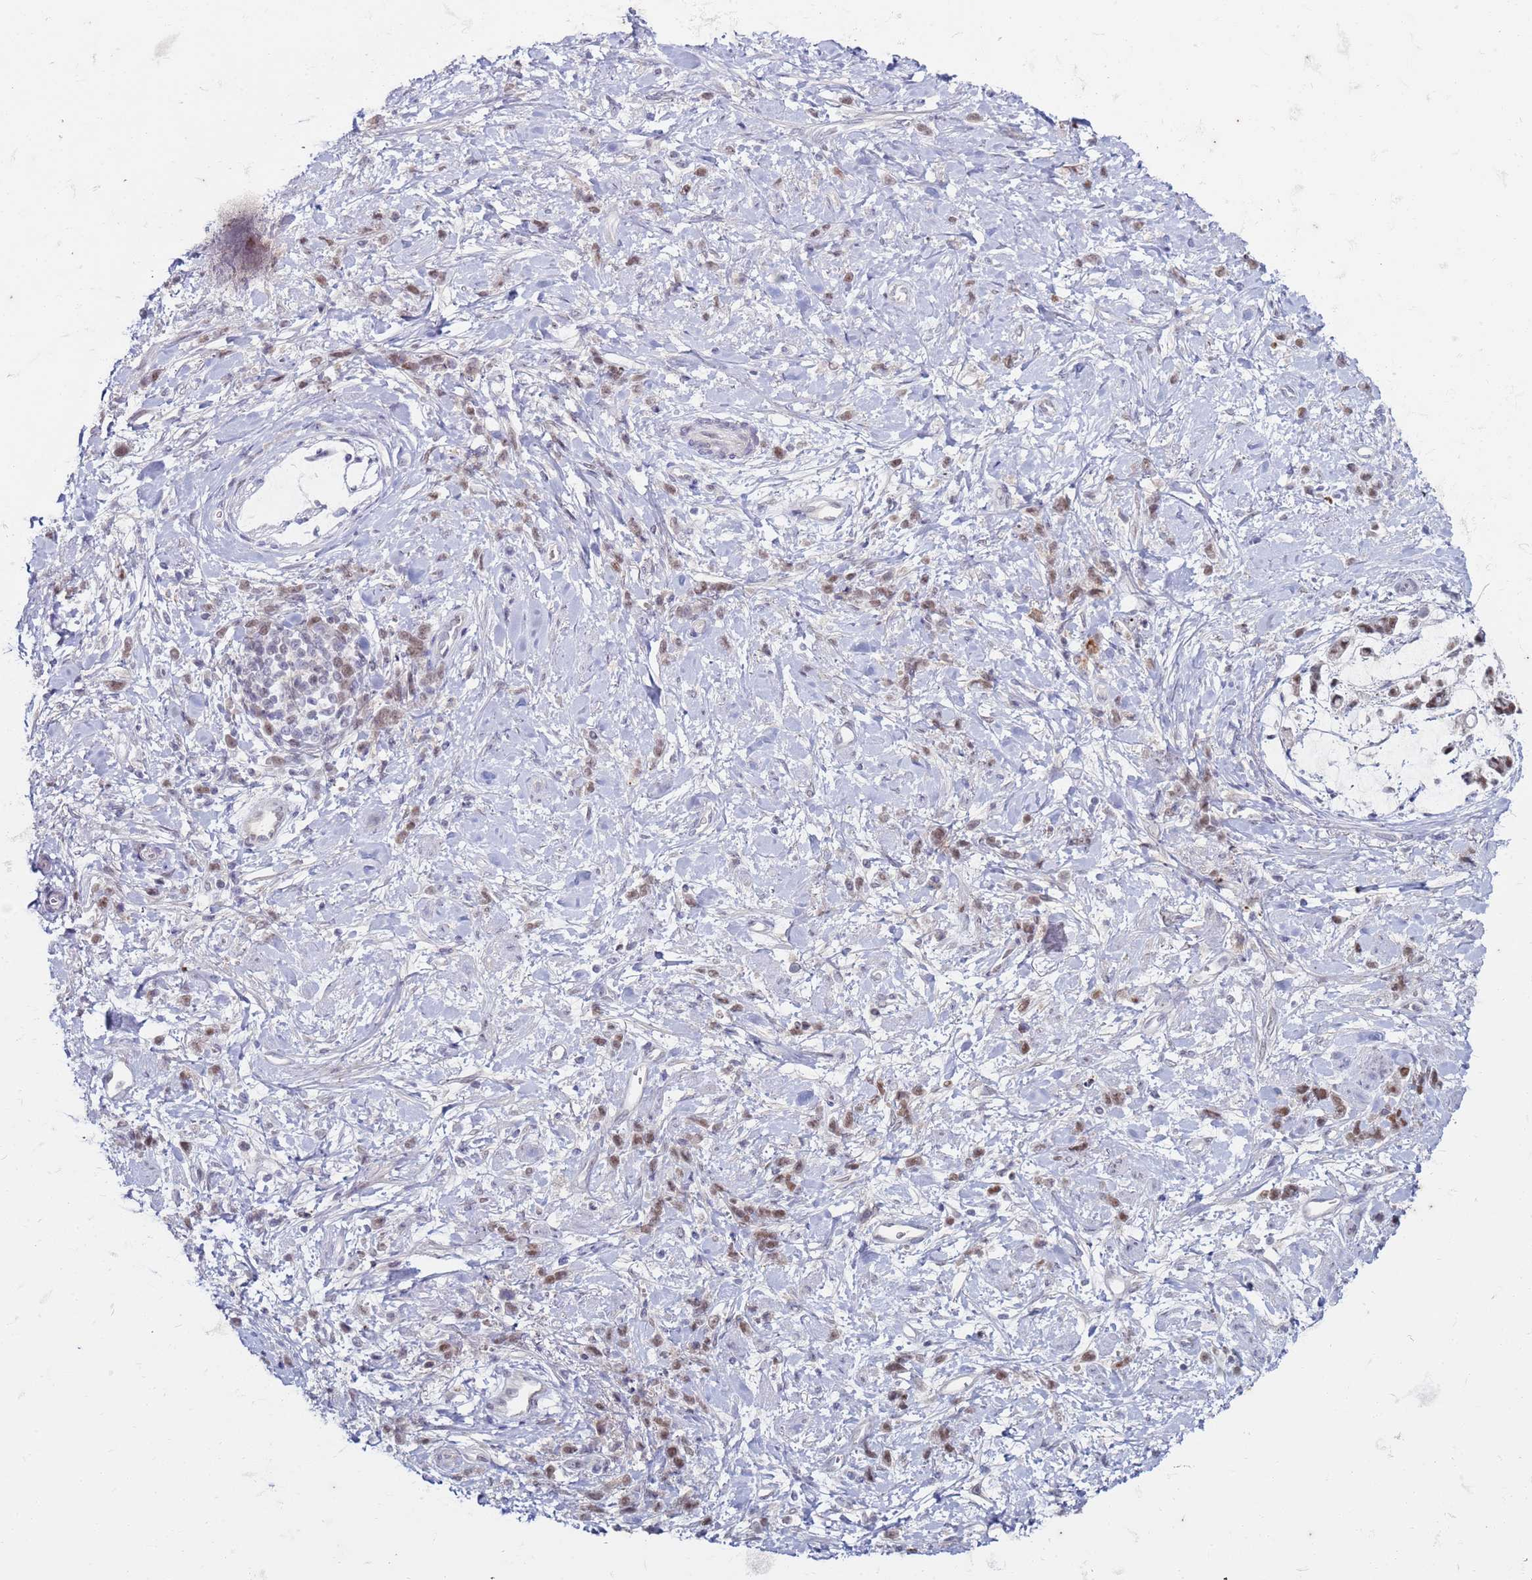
{"staining": {"intensity": "moderate", "quantity": ">75%", "location": "nuclear"}, "tissue": "stomach cancer", "cell_type": "Tumor cells", "image_type": "cancer", "snomed": [{"axis": "morphology", "description": "Adenocarcinoma, NOS"}, {"axis": "topography", "description": "Stomach"}], "caption": "Stomach cancer stained with DAB IHC reveals medium levels of moderate nuclear staining in about >75% of tumor cells. Using DAB (3,3'-diaminobenzidine) (brown) and hematoxylin (blue) stains, captured at high magnification using brightfield microscopy.", "gene": "TRMT6", "patient": {"sex": "female", "age": 60}}